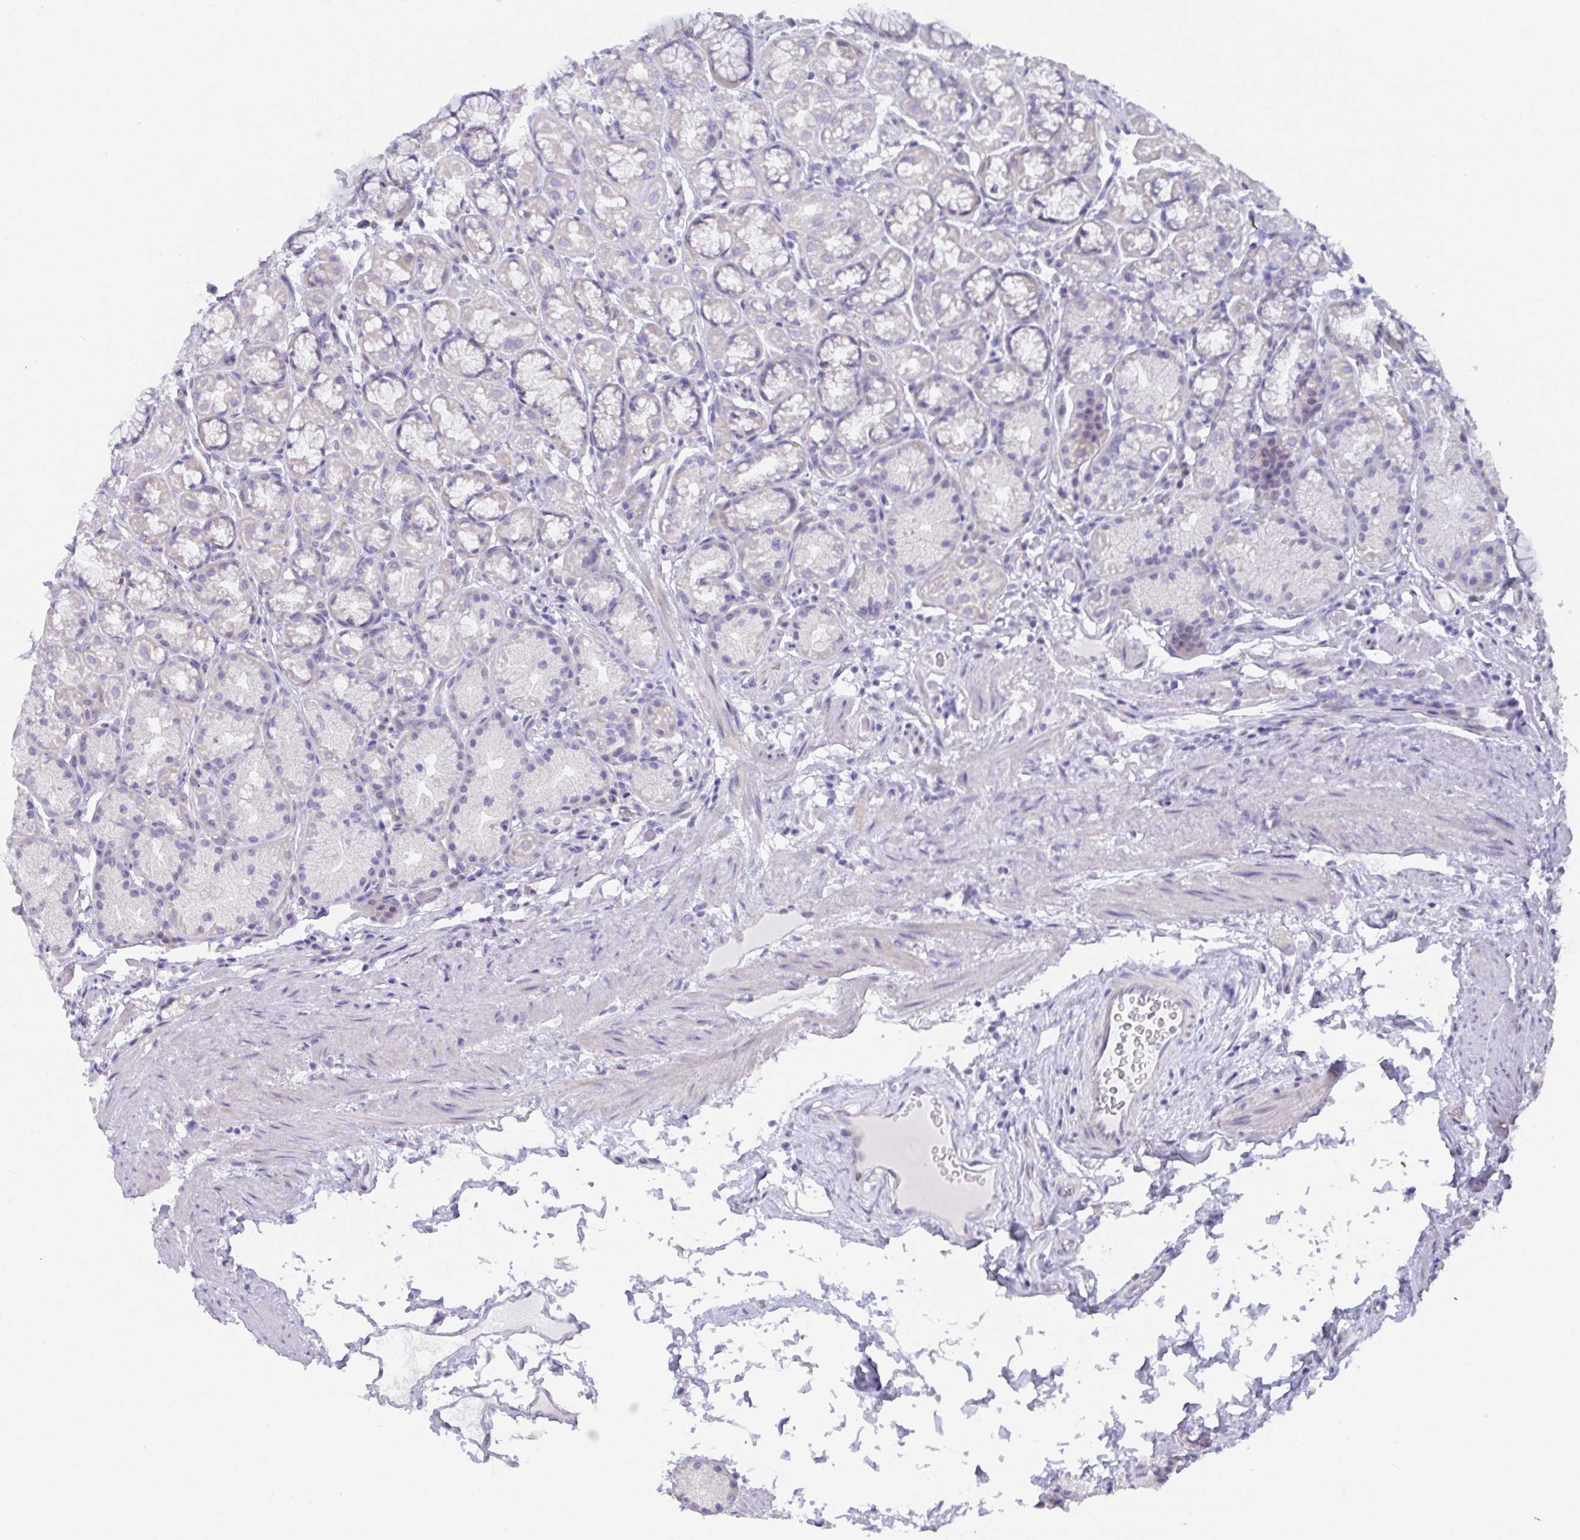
{"staining": {"intensity": "weak", "quantity": "<25%", "location": "cytoplasmic/membranous"}, "tissue": "stomach", "cell_type": "Glandular cells", "image_type": "normal", "snomed": [{"axis": "morphology", "description": "Normal tissue, NOS"}, {"axis": "topography", "description": "Stomach, lower"}], "caption": "Immunohistochemical staining of benign stomach demonstrates no significant positivity in glandular cells.", "gene": "FBXO47", "patient": {"sex": "male", "age": 67}}